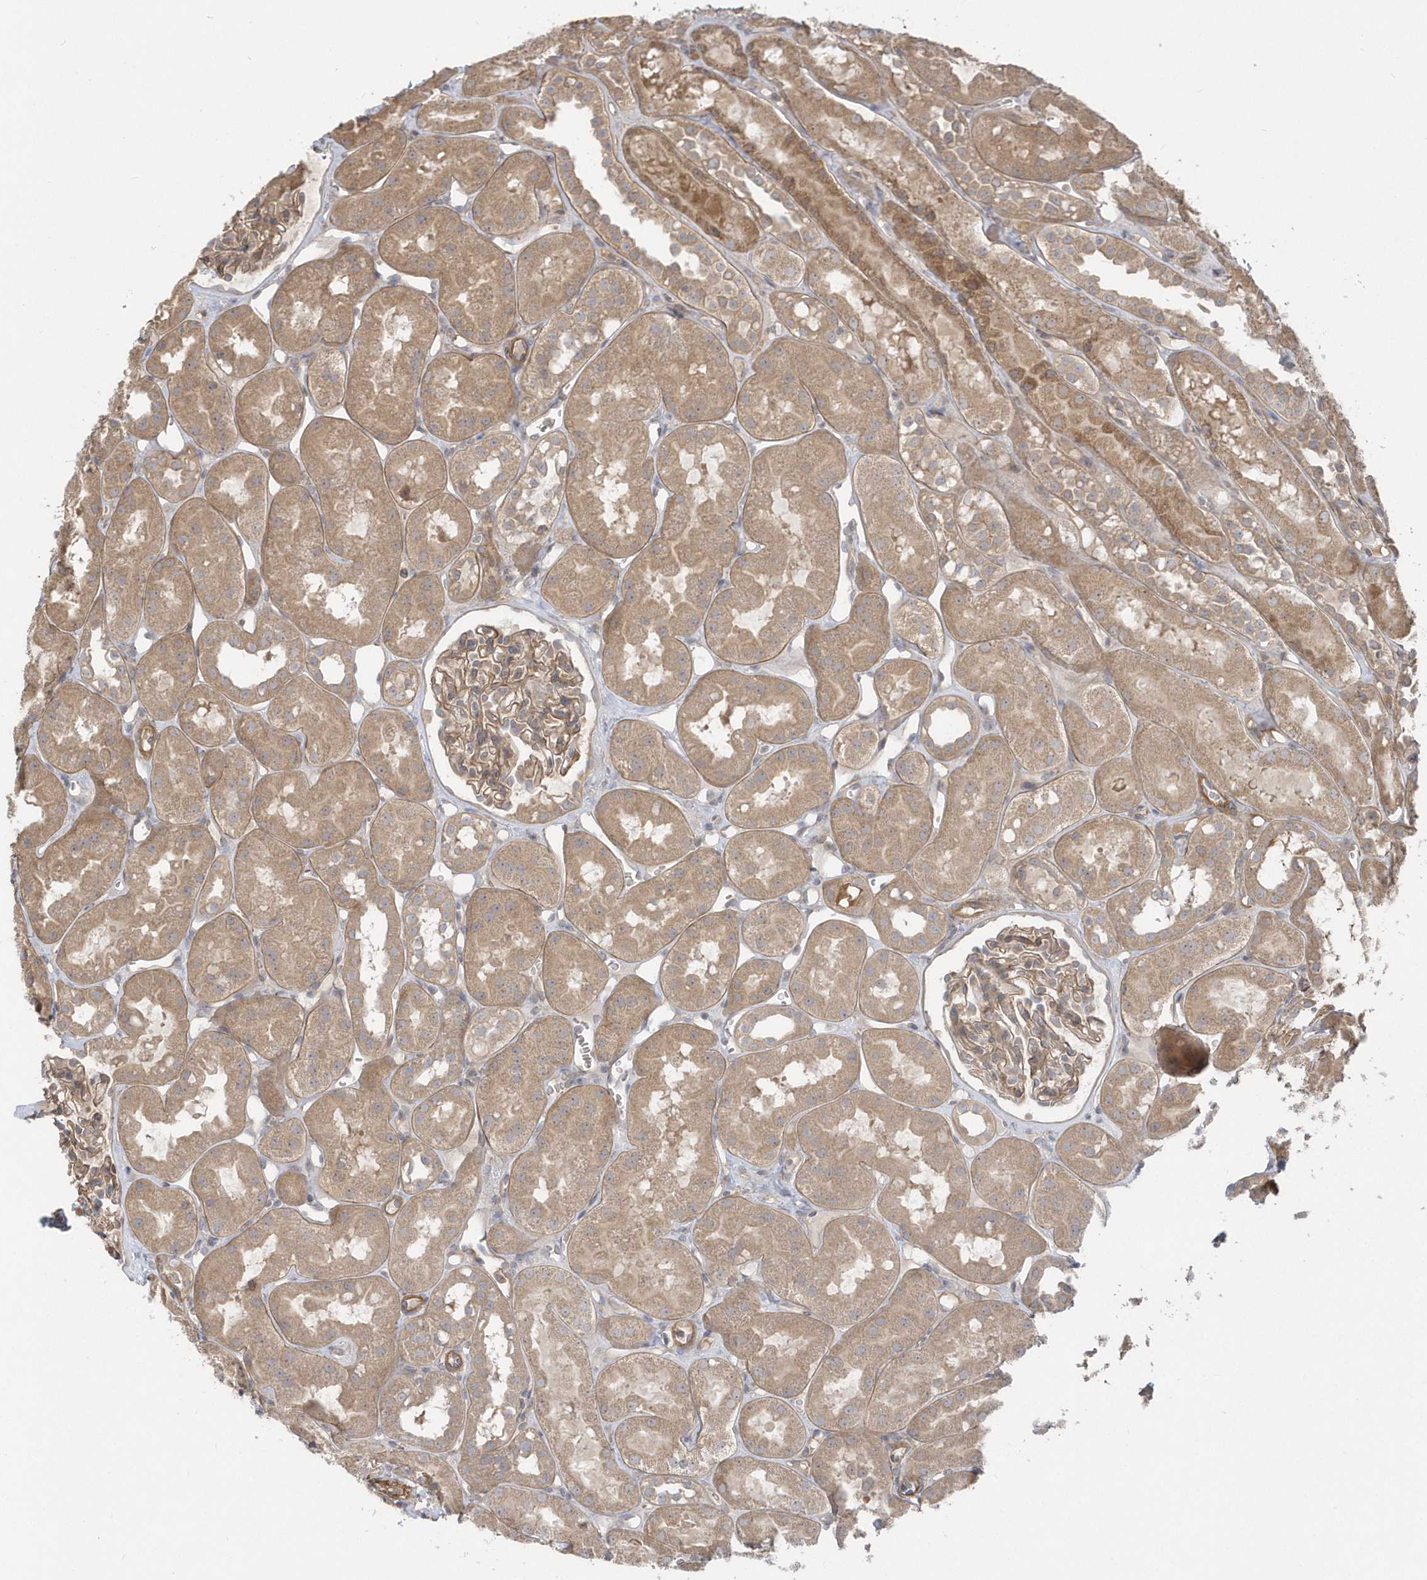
{"staining": {"intensity": "moderate", "quantity": ">75%", "location": "cytoplasmic/membranous"}, "tissue": "kidney", "cell_type": "Cells in glomeruli", "image_type": "normal", "snomed": [{"axis": "morphology", "description": "Normal tissue, NOS"}, {"axis": "topography", "description": "Kidney"}], "caption": "An image of kidney stained for a protein shows moderate cytoplasmic/membranous brown staining in cells in glomeruli. Using DAB (3,3'-diaminobenzidine) (brown) and hematoxylin (blue) stains, captured at high magnification using brightfield microscopy.", "gene": "ACTR1A", "patient": {"sex": "male", "age": 16}}